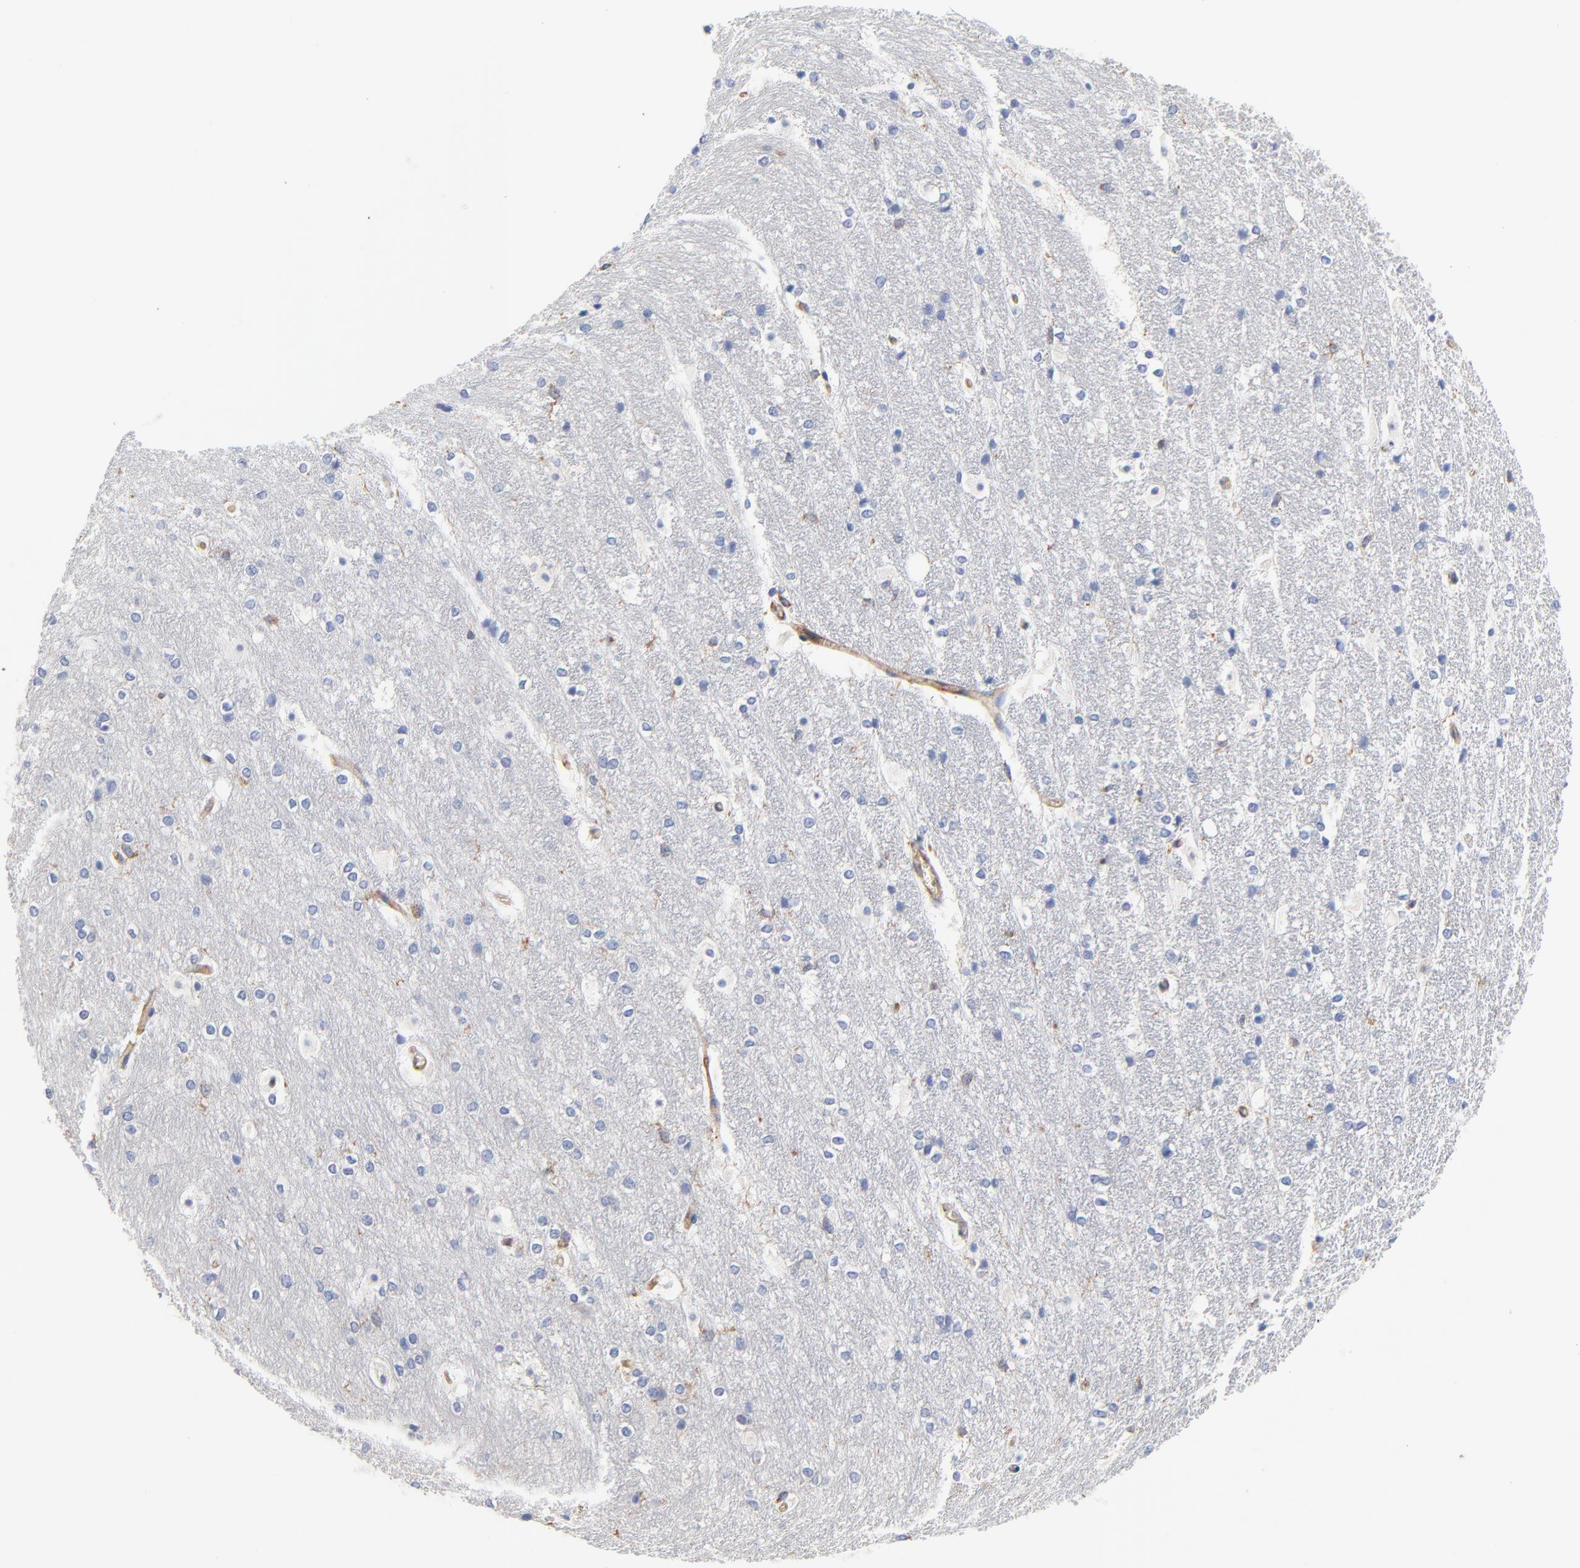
{"staining": {"intensity": "negative", "quantity": "none", "location": "none"}, "tissue": "hippocampus", "cell_type": "Glial cells", "image_type": "normal", "snomed": [{"axis": "morphology", "description": "Normal tissue, NOS"}, {"axis": "topography", "description": "Hippocampus"}], "caption": "High magnification brightfield microscopy of benign hippocampus stained with DAB (3,3'-diaminobenzidine) (brown) and counterstained with hematoxylin (blue): glial cells show no significant positivity. The staining was performed using DAB to visualize the protein expression in brown, while the nuclei were stained in blue with hematoxylin (Magnification: 20x).", "gene": "CD2AP", "patient": {"sex": "female", "age": 19}}